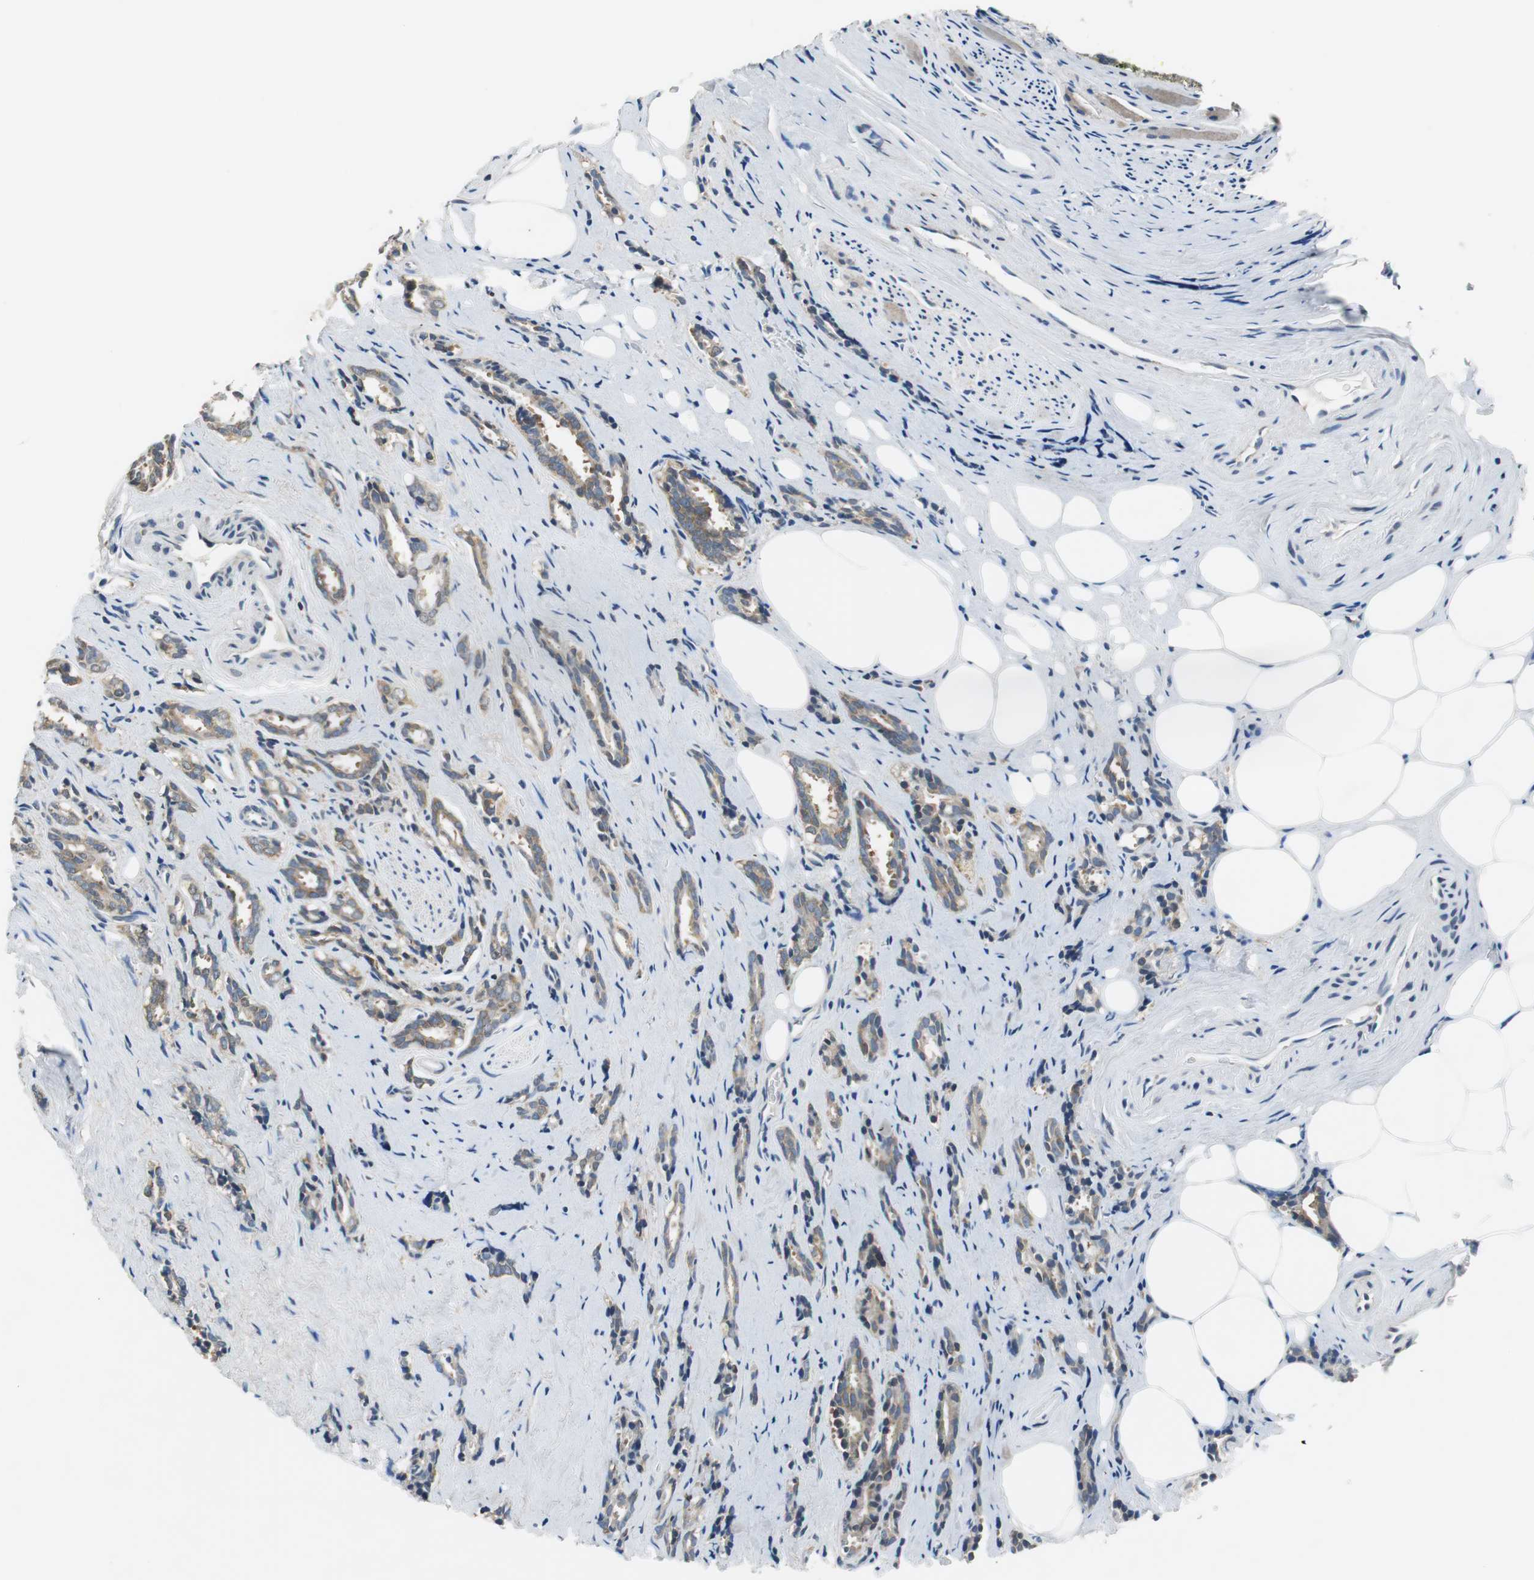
{"staining": {"intensity": "moderate", "quantity": ">75%", "location": "cytoplasmic/membranous"}, "tissue": "prostate cancer", "cell_type": "Tumor cells", "image_type": "cancer", "snomed": [{"axis": "morphology", "description": "Adenocarcinoma, High grade"}, {"axis": "topography", "description": "Prostate"}], "caption": "IHC staining of adenocarcinoma (high-grade) (prostate), which shows medium levels of moderate cytoplasmic/membranous positivity in approximately >75% of tumor cells indicating moderate cytoplasmic/membranous protein positivity. The staining was performed using DAB (3,3'-diaminobenzidine) (brown) for protein detection and nuclei were counterstained in hematoxylin (blue).", "gene": "CNOT3", "patient": {"sex": "male", "age": 67}}